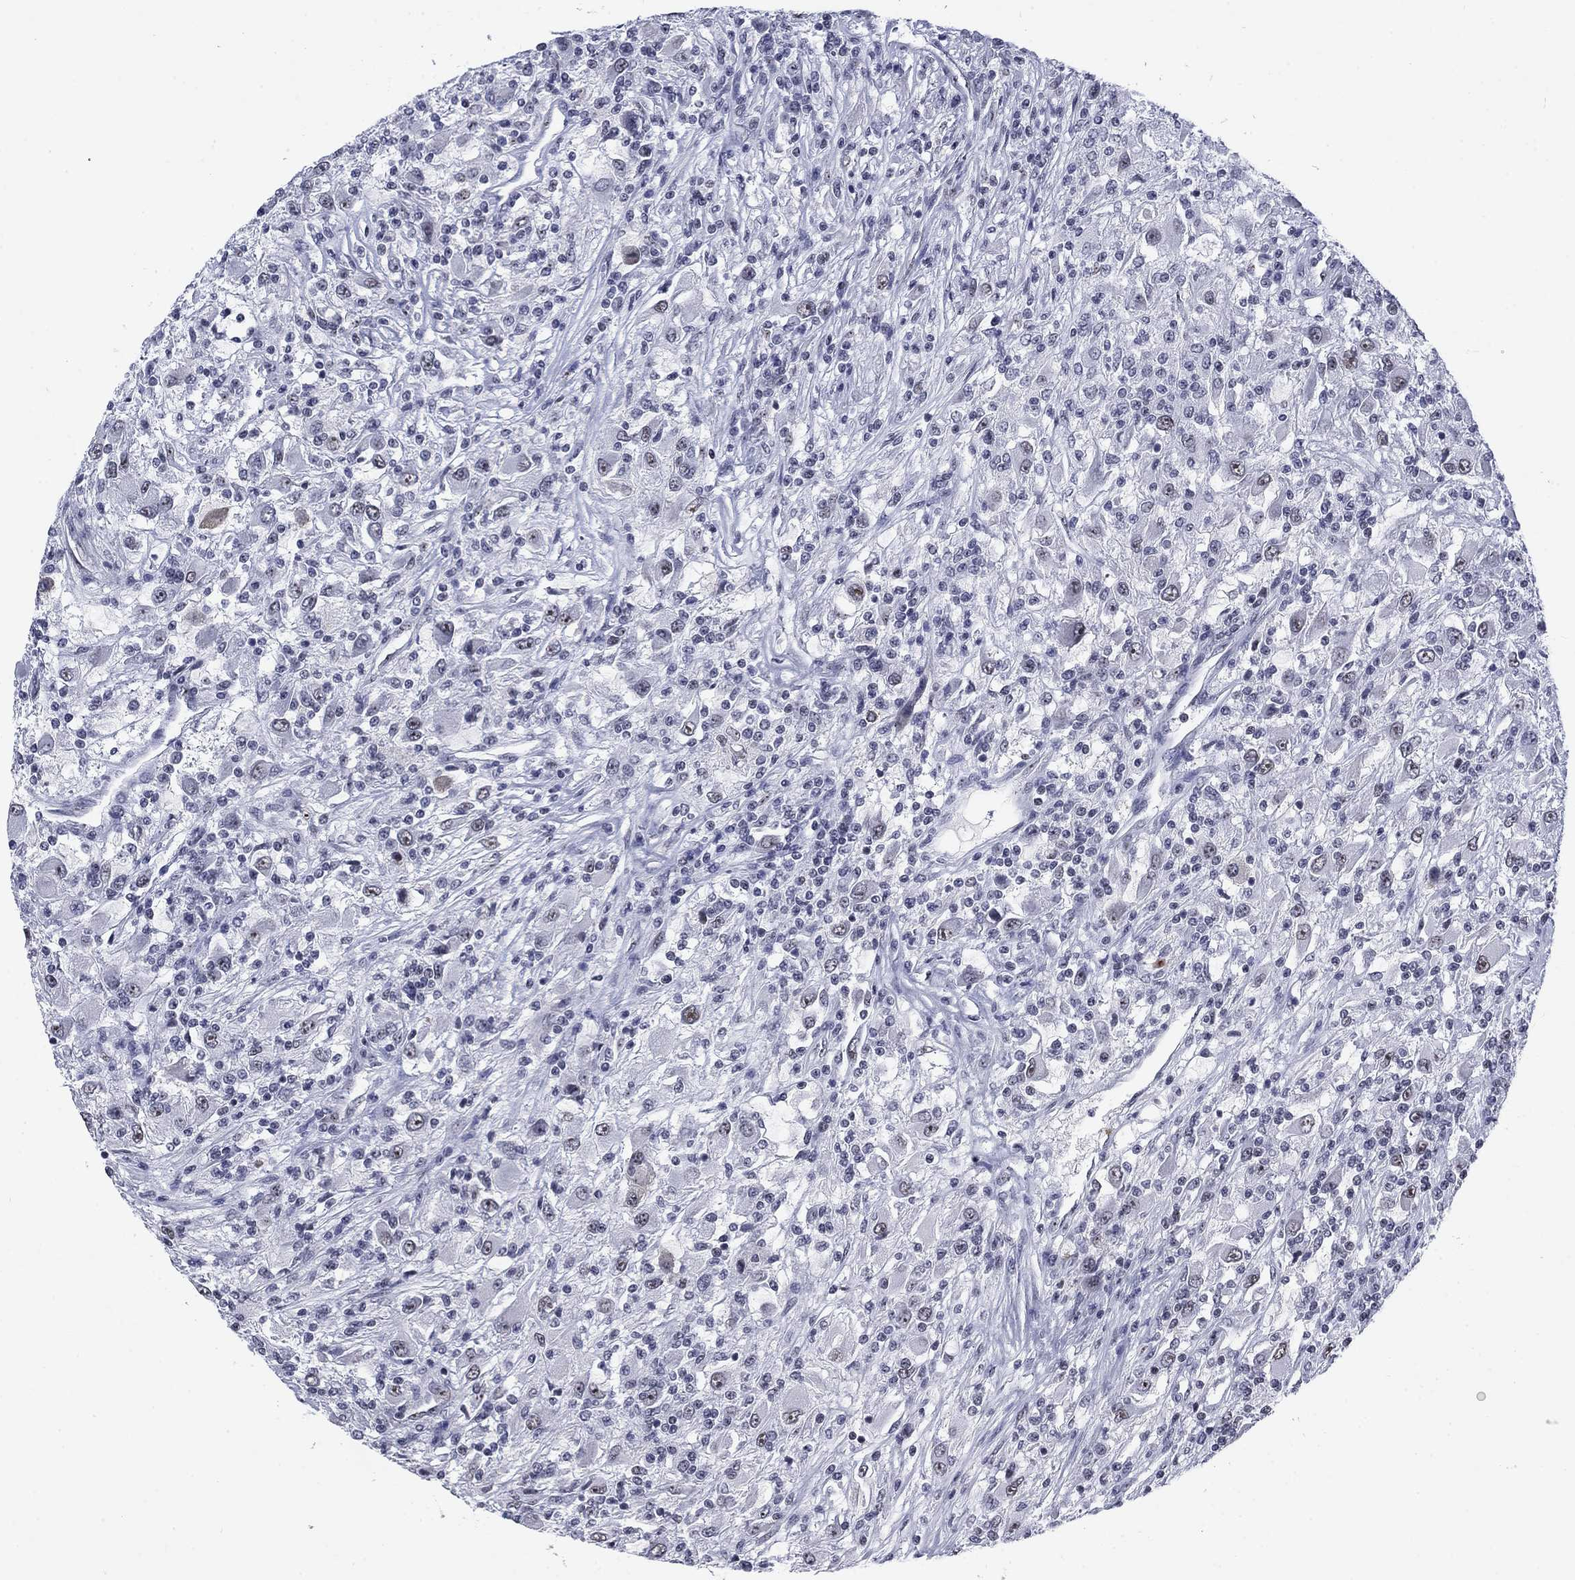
{"staining": {"intensity": "negative", "quantity": "none", "location": "none"}, "tissue": "renal cancer", "cell_type": "Tumor cells", "image_type": "cancer", "snomed": [{"axis": "morphology", "description": "Adenocarcinoma, NOS"}, {"axis": "topography", "description": "Kidney"}], "caption": "DAB immunohistochemical staining of human renal cancer exhibits no significant staining in tumor cells. The staining was performed using DAB (3,3'-diaminobenzidine) to visualize the protein expression in brown, while the nuclei were stained in blue with hematoxylin (Magnification: 20x).", "gene": "CSRNP3", "patient": {"sex": "female", "age": 67}}